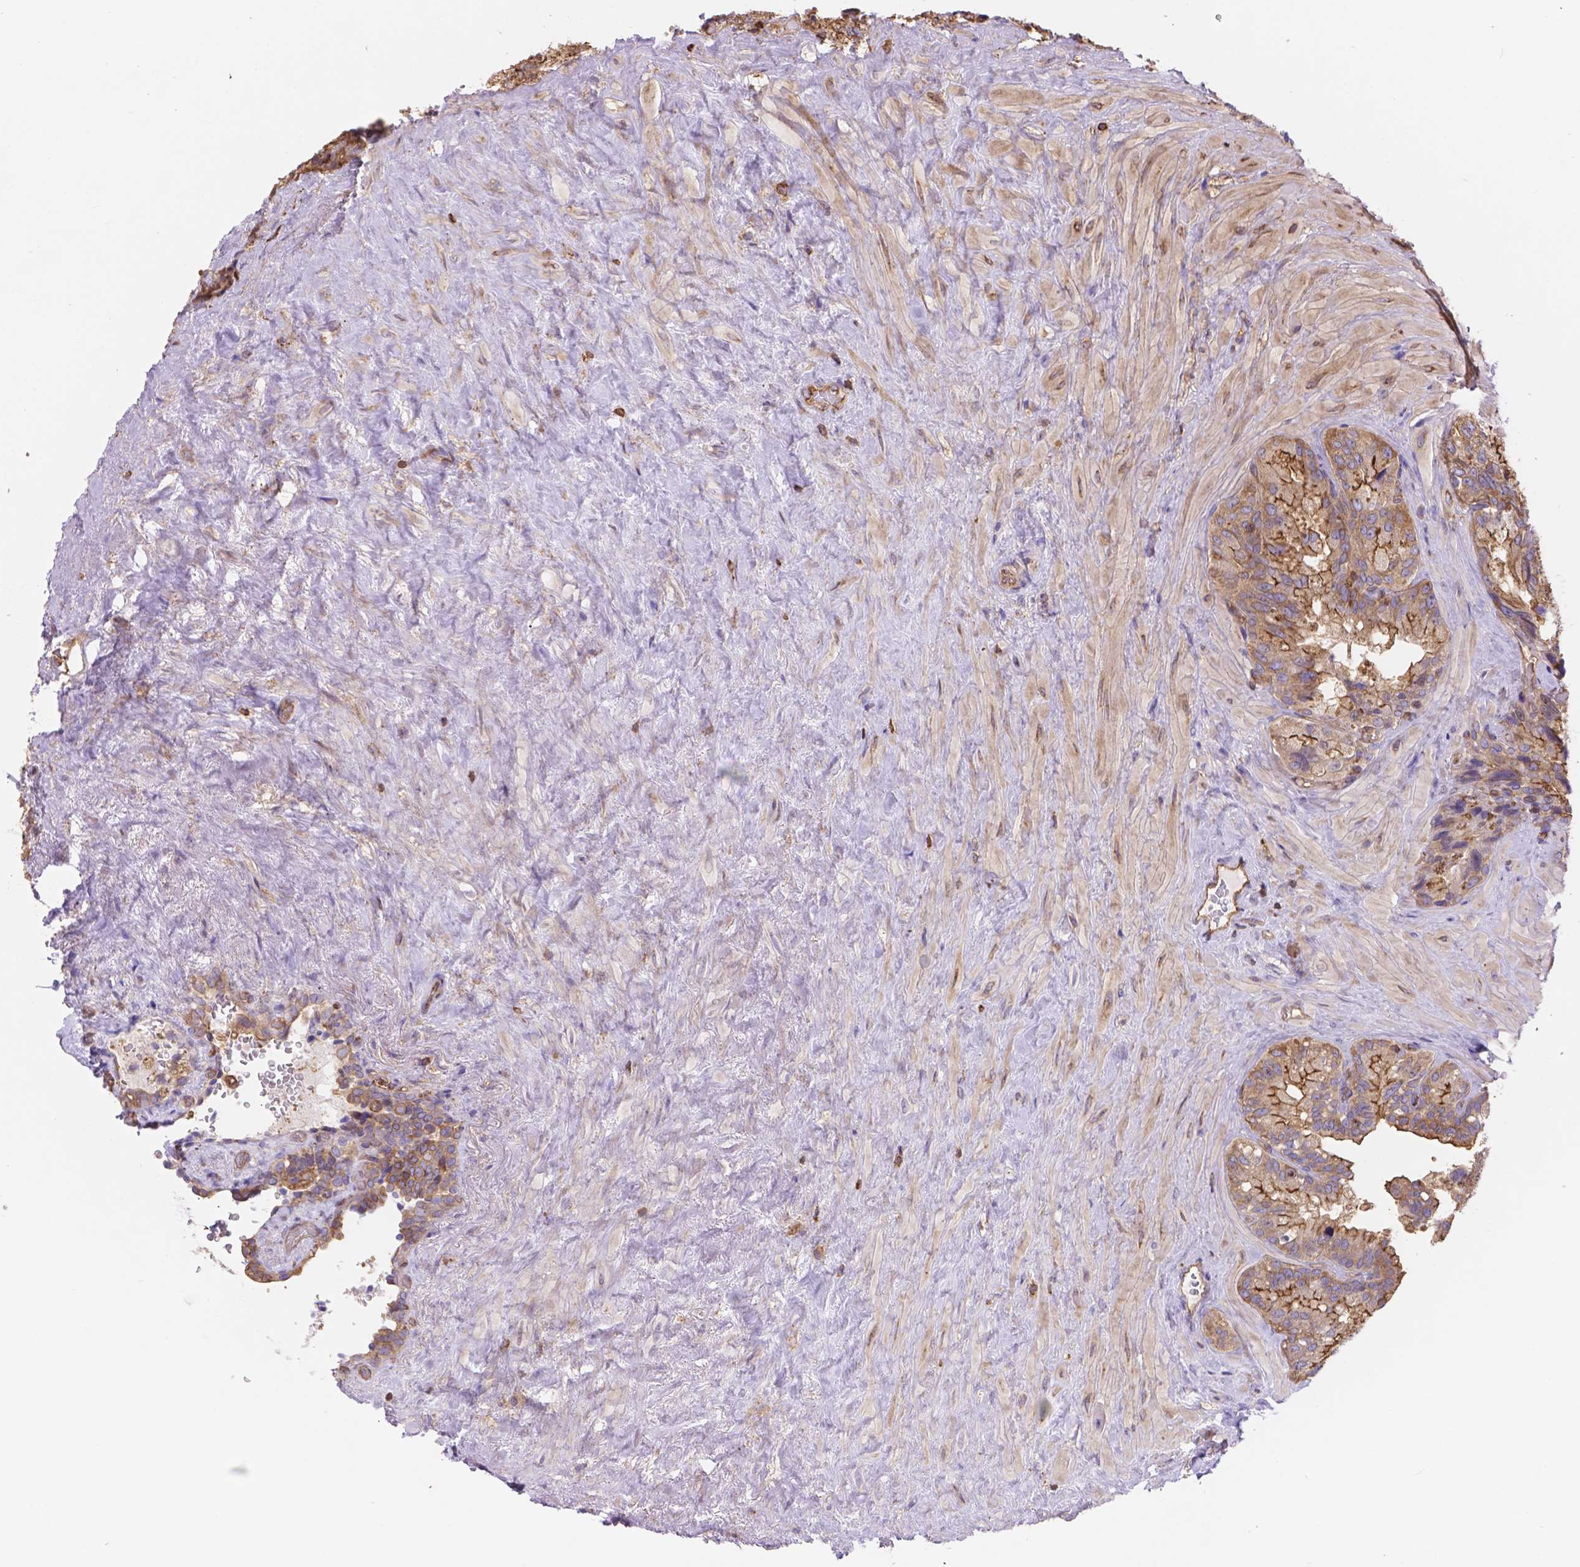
{"staining": {"intensity": "moderate", "quantity": ">75%", "location": "cytoplasmic/membranous"}, "tissue": "seminal vesicle", "cell_type": "Glandular cells", "image_type": "normal", "snomed": [{"axis": "morphology", "description": "Normal tissue, NOS"}, {"axis": "topography", "description": "Seminal veicle"}], "caption": "Immunohistochemical staining of normal seminal vesicle reveals medium levels of moderate cytoplasmic/membranous staining in approximately >75% of glandular cells.", "gene": "DMWD", "patient": {"sex": "male", "age": 69}}